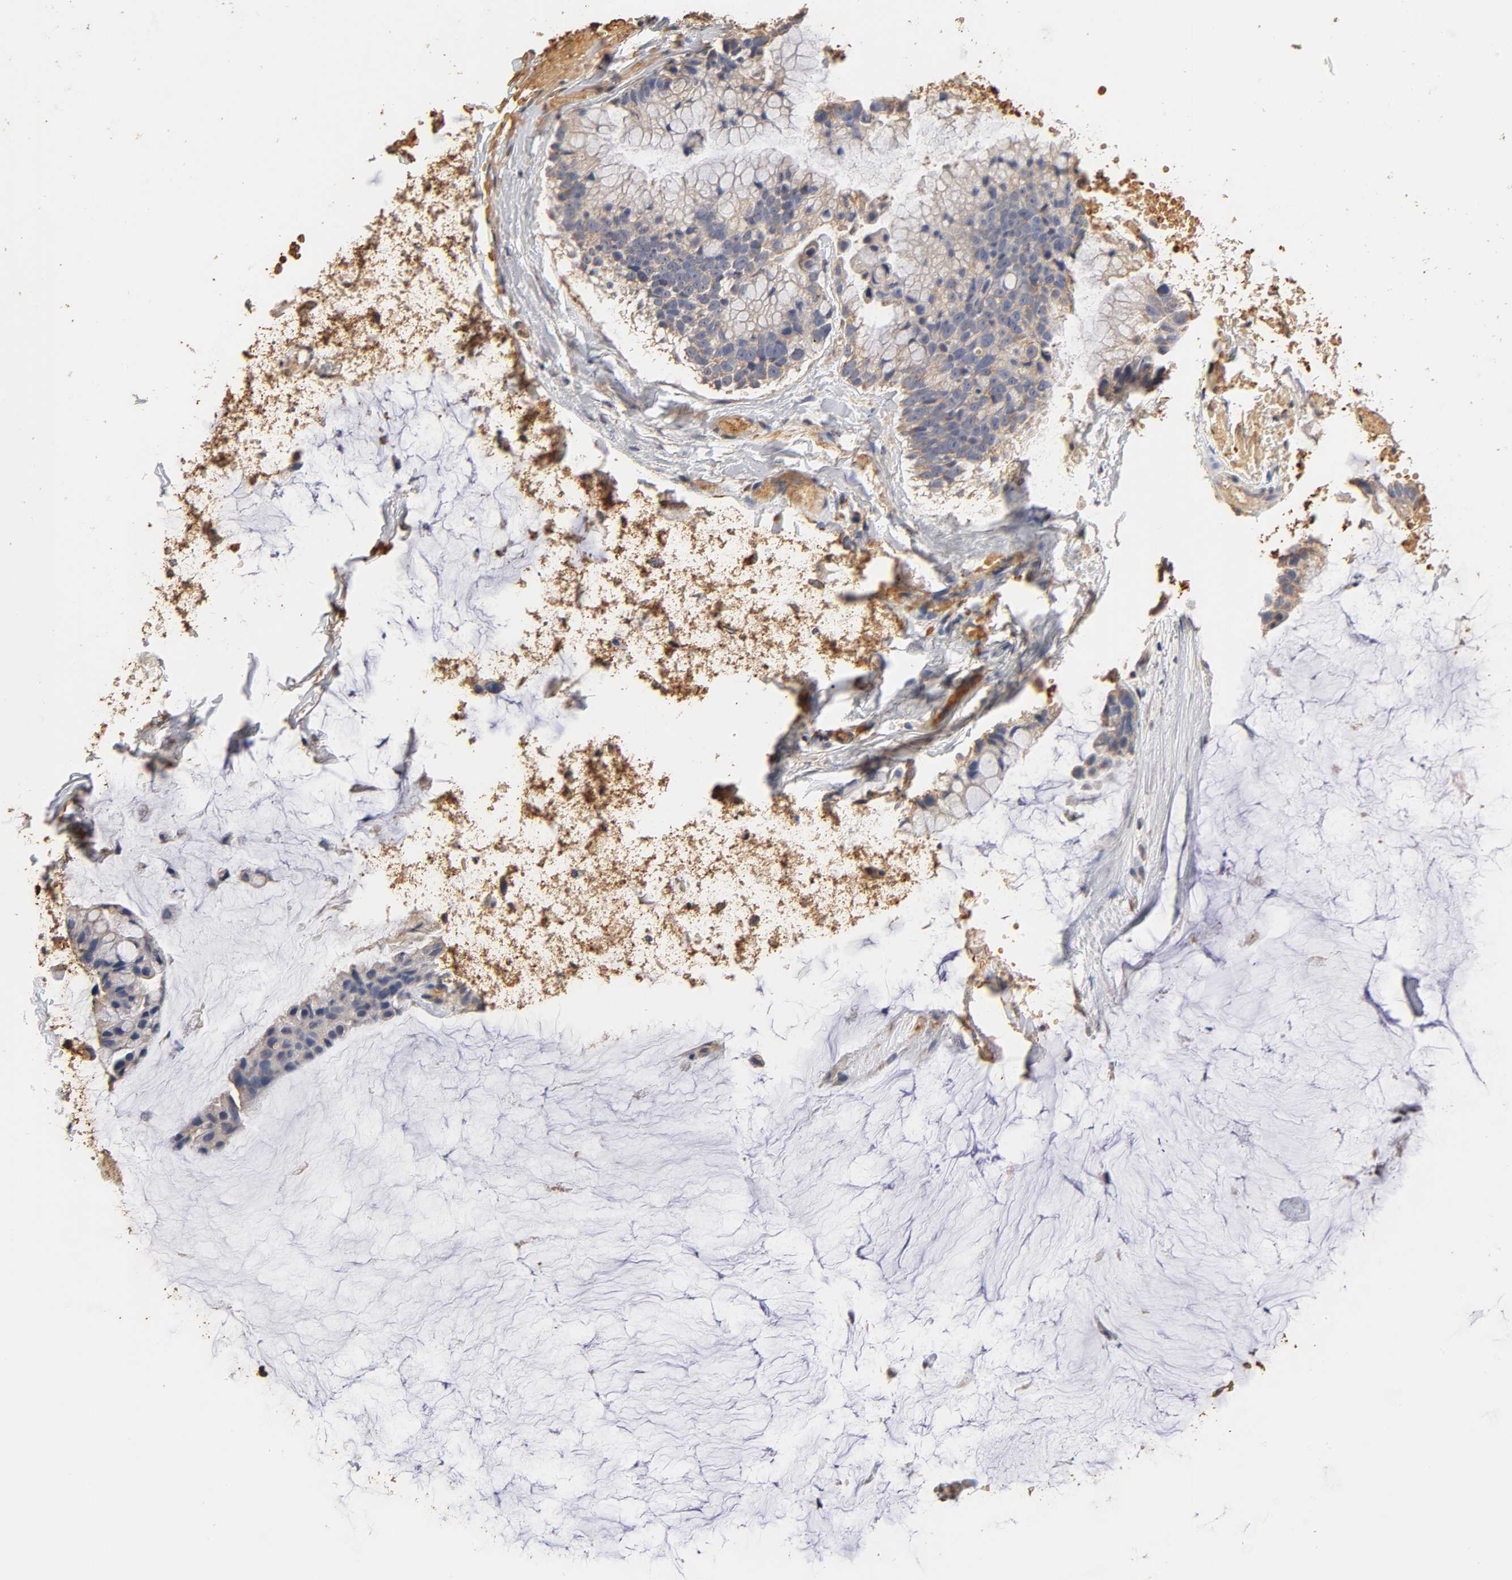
{"staining": {"intensity": "weak", "quantity": "25%-75%", "location": "cytoplasmic/membranous"}, "tissue": "ovarian cancer", "cell_type": "Tumor cells", "image_type": "cancer", "snomed": [{"axis": "morphology", "description": "Cystadenocarcinoma, mucinous, NOS"}, {"axis": "topography", "description": "Ovary"}], "caption": "Immunohistochemistry photomicrograph of human mucinous cystadenocarcinoma (ovarian) stained for a protein (brown), which reveals low levels of weak cytoplasmic/membranous expression in about 25%-75% of tumor cells.", "gene": "PKN1", "patient": {"sex": "female", "age": 39}}